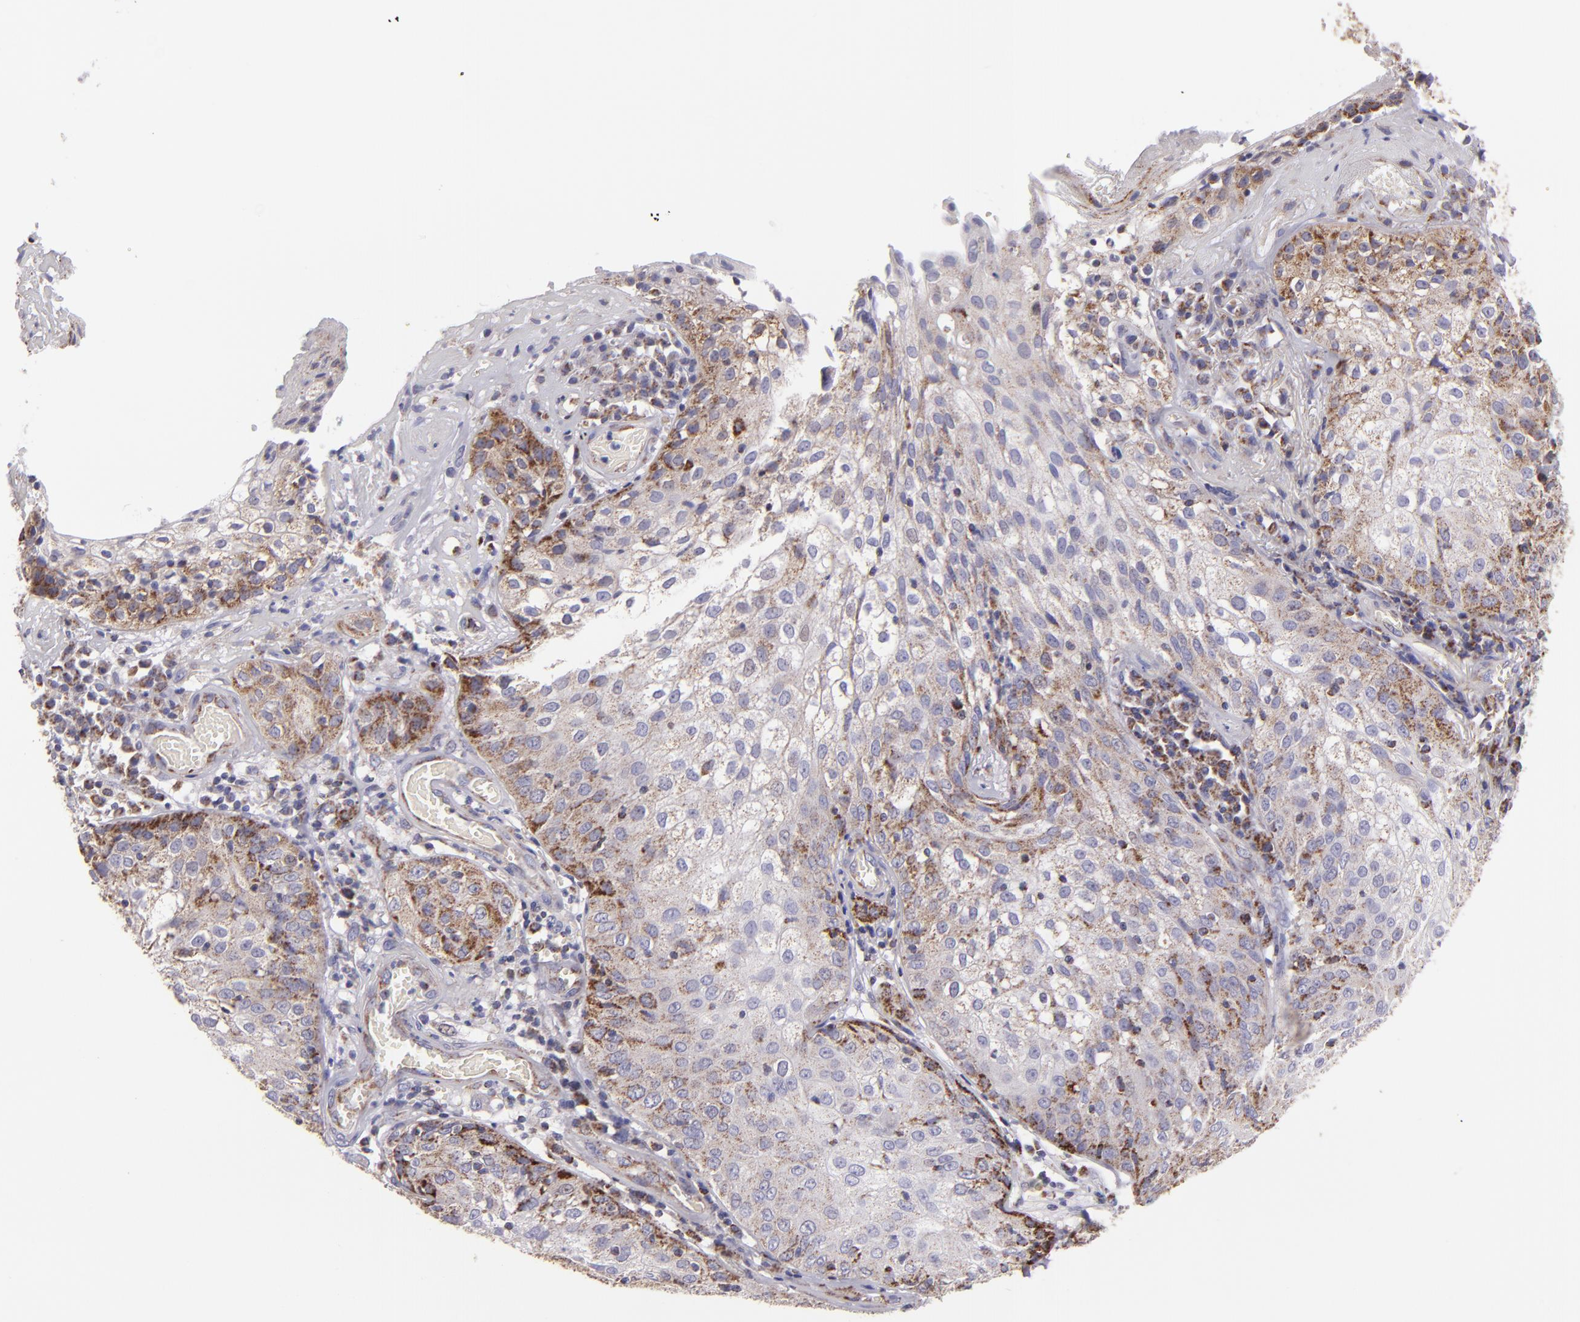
{"staining": {"intensity": "moderate", "quantity": "25%-75%", "location": "cytoplasmic/membranous"}, "tissue": "skin cancer", "cell_type": "Tumor cells", "image_type": "cancer", "snomed": [{"axis": "morphology", "description": "Squamous cell carcinoma, NOS"}, {"axis": "topography", "description": "Skin"}], "caption": "Protein staining by immunohistochemistry (IHC) demonstrates moderate cytoplasmic/membranous expression in about 25%-75% of tumor cells in squamous cell carcinoma (skin). (DAB (3,3'-diaminobenzidine) = brown stain, brightfield microscopy at high magnification).", "gene": "HSPD1", "patient": {"sex": "male", "age": 65}}